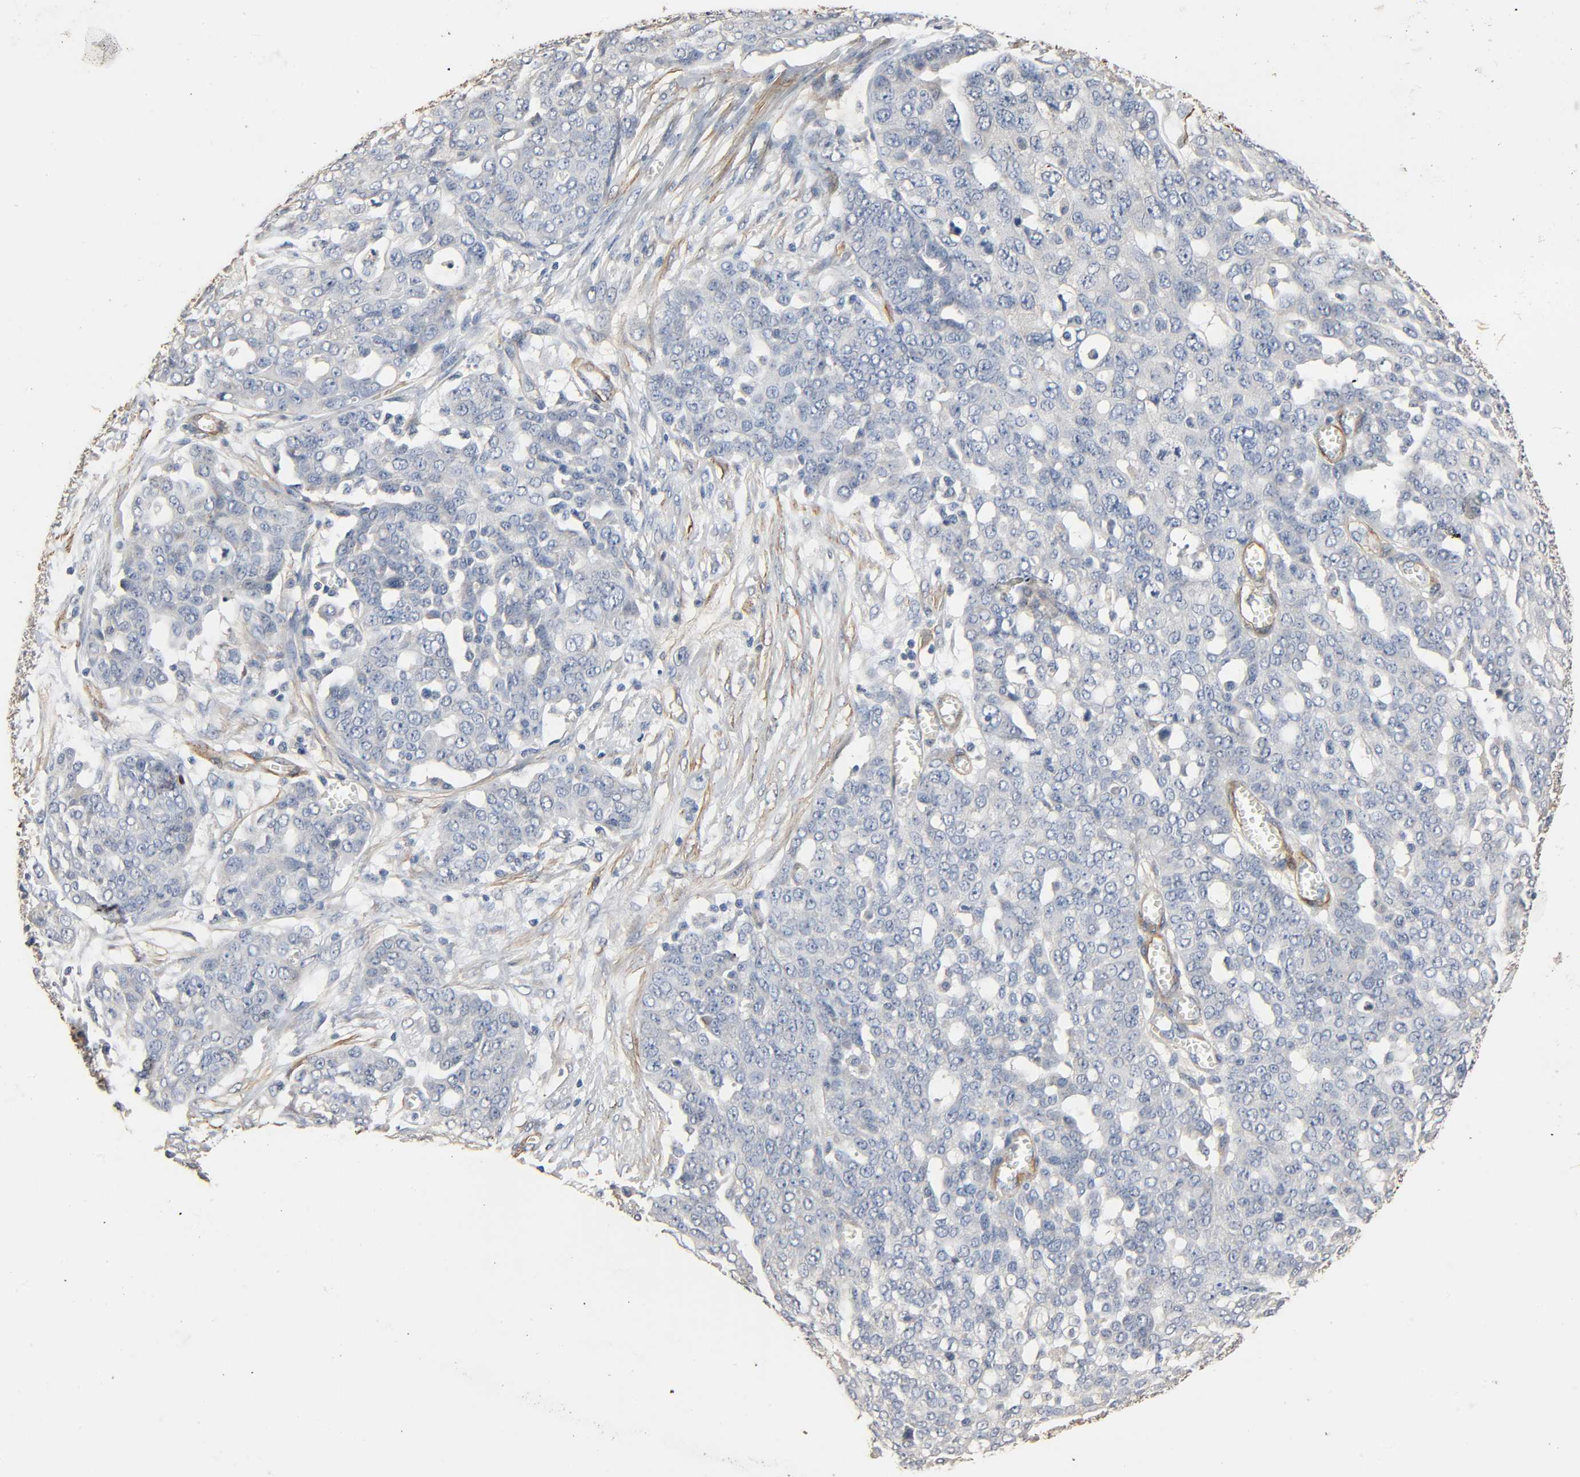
{"staining": {"intensity": "negative", "quantity": "none", "location": "none"}, "tissue": "ovarian cancer", "cell_type": "Tumor cells", "image_type": "cancer", "snomed": [{"axis": "morphology", "description": "Cystadenocarcinoma, serous, NOS"}, {"axis": "topography", "description": "Soft tissue"}, {"axis": "topography", "description": "Ovary"}], "caption": "IHC image of serous cystadenocarcinoma (ovarian) stained for a protein (brown), which shows no positivity in tumor cells.", "gene": "GSTA3", "patient": {"sex": "female", "age": 57}}